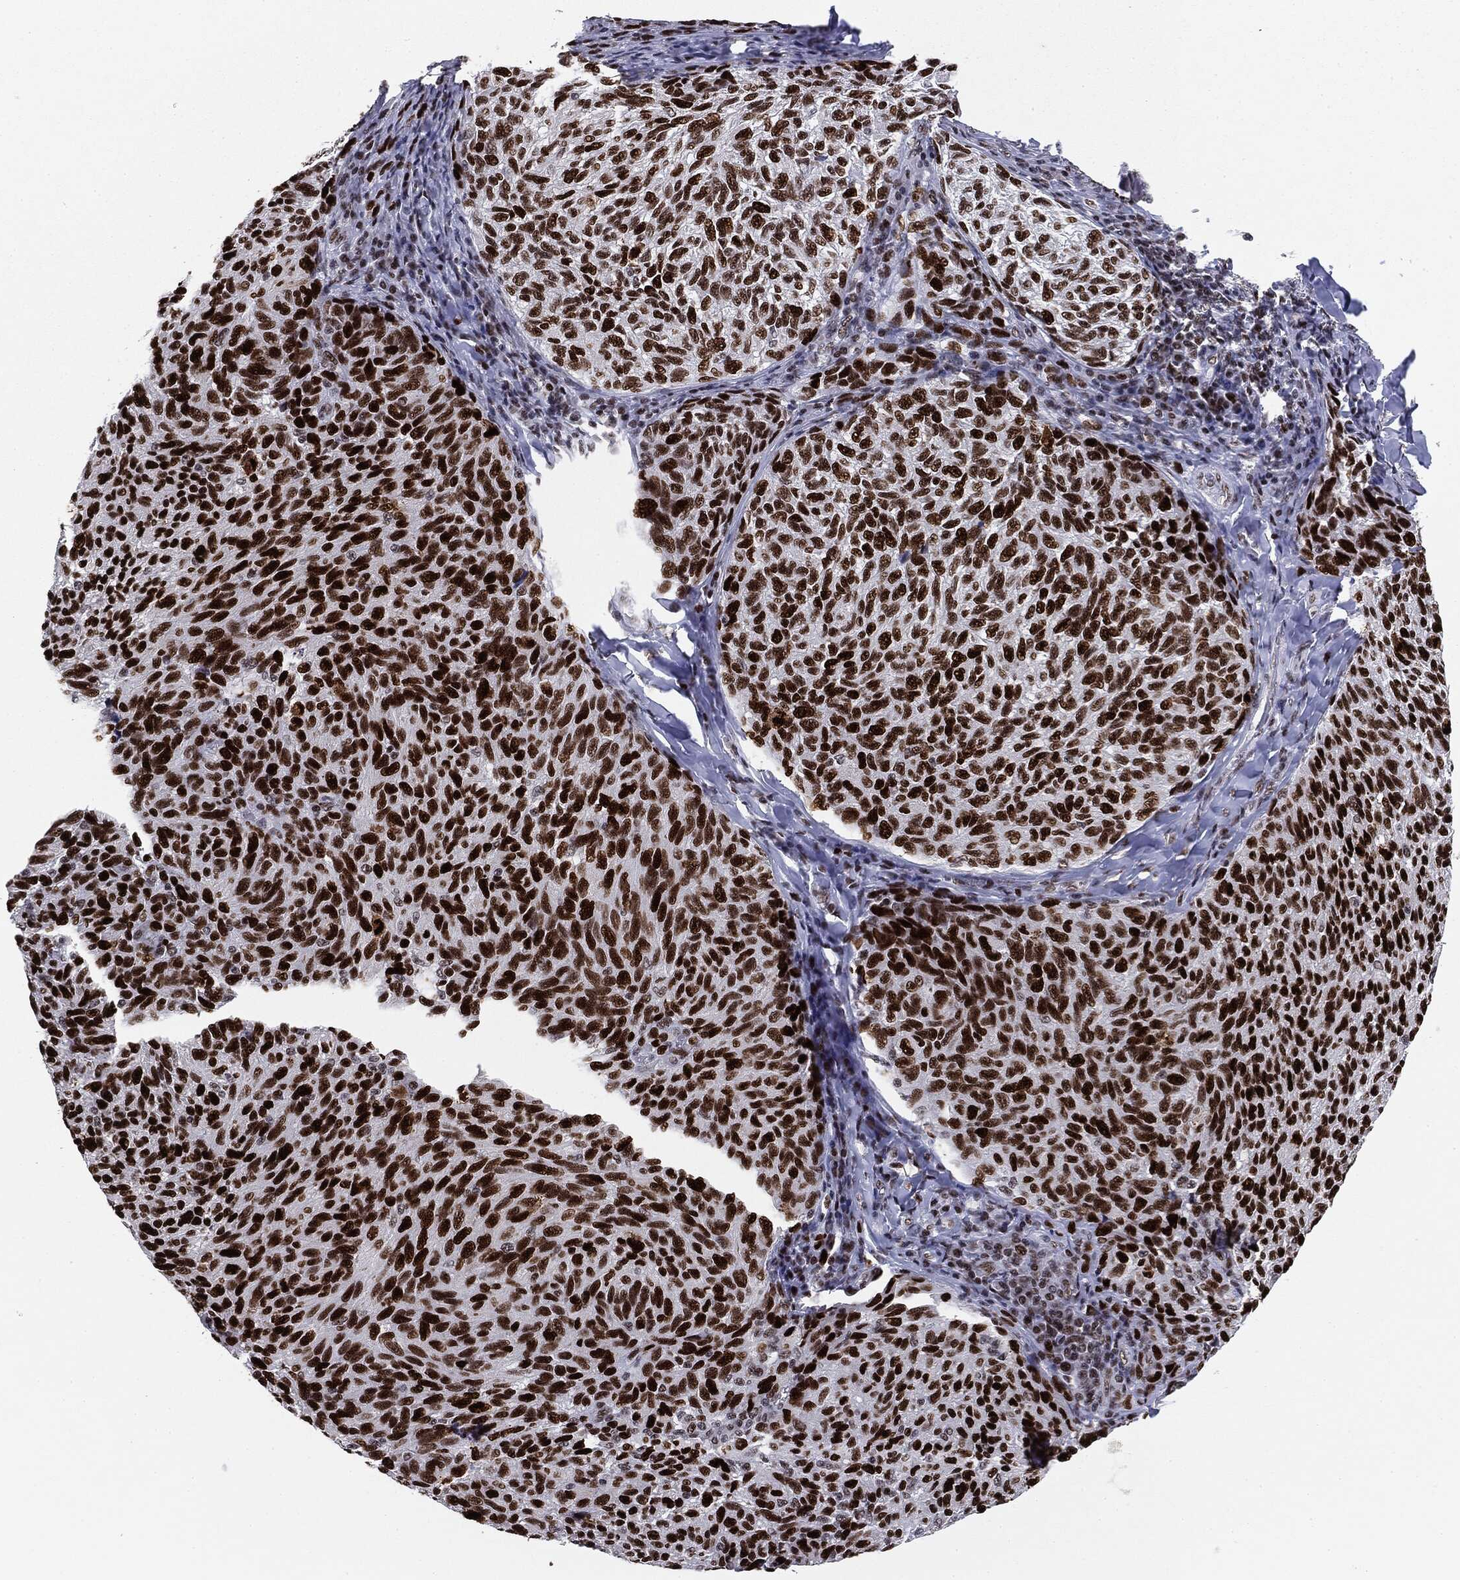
{"staining": {"intensity": "strong", "quantity": ">75%", "location": "nuclear"}, "tissue": "melanoma", "cell_type": "Tumor cells", "image_type": "cancer", "snomed": [{"axis": "morphology", "description": "Malignant melanoma, NOS"}, {"axis": "topography", "description": "Skin"}], "caption": "This is an image of IHC staining of malignant melanoma, which shows strong positivity in the nuclear of tumor cells.", "gene": "MDC1", "patient": {"sex": "female", "age": 73}}